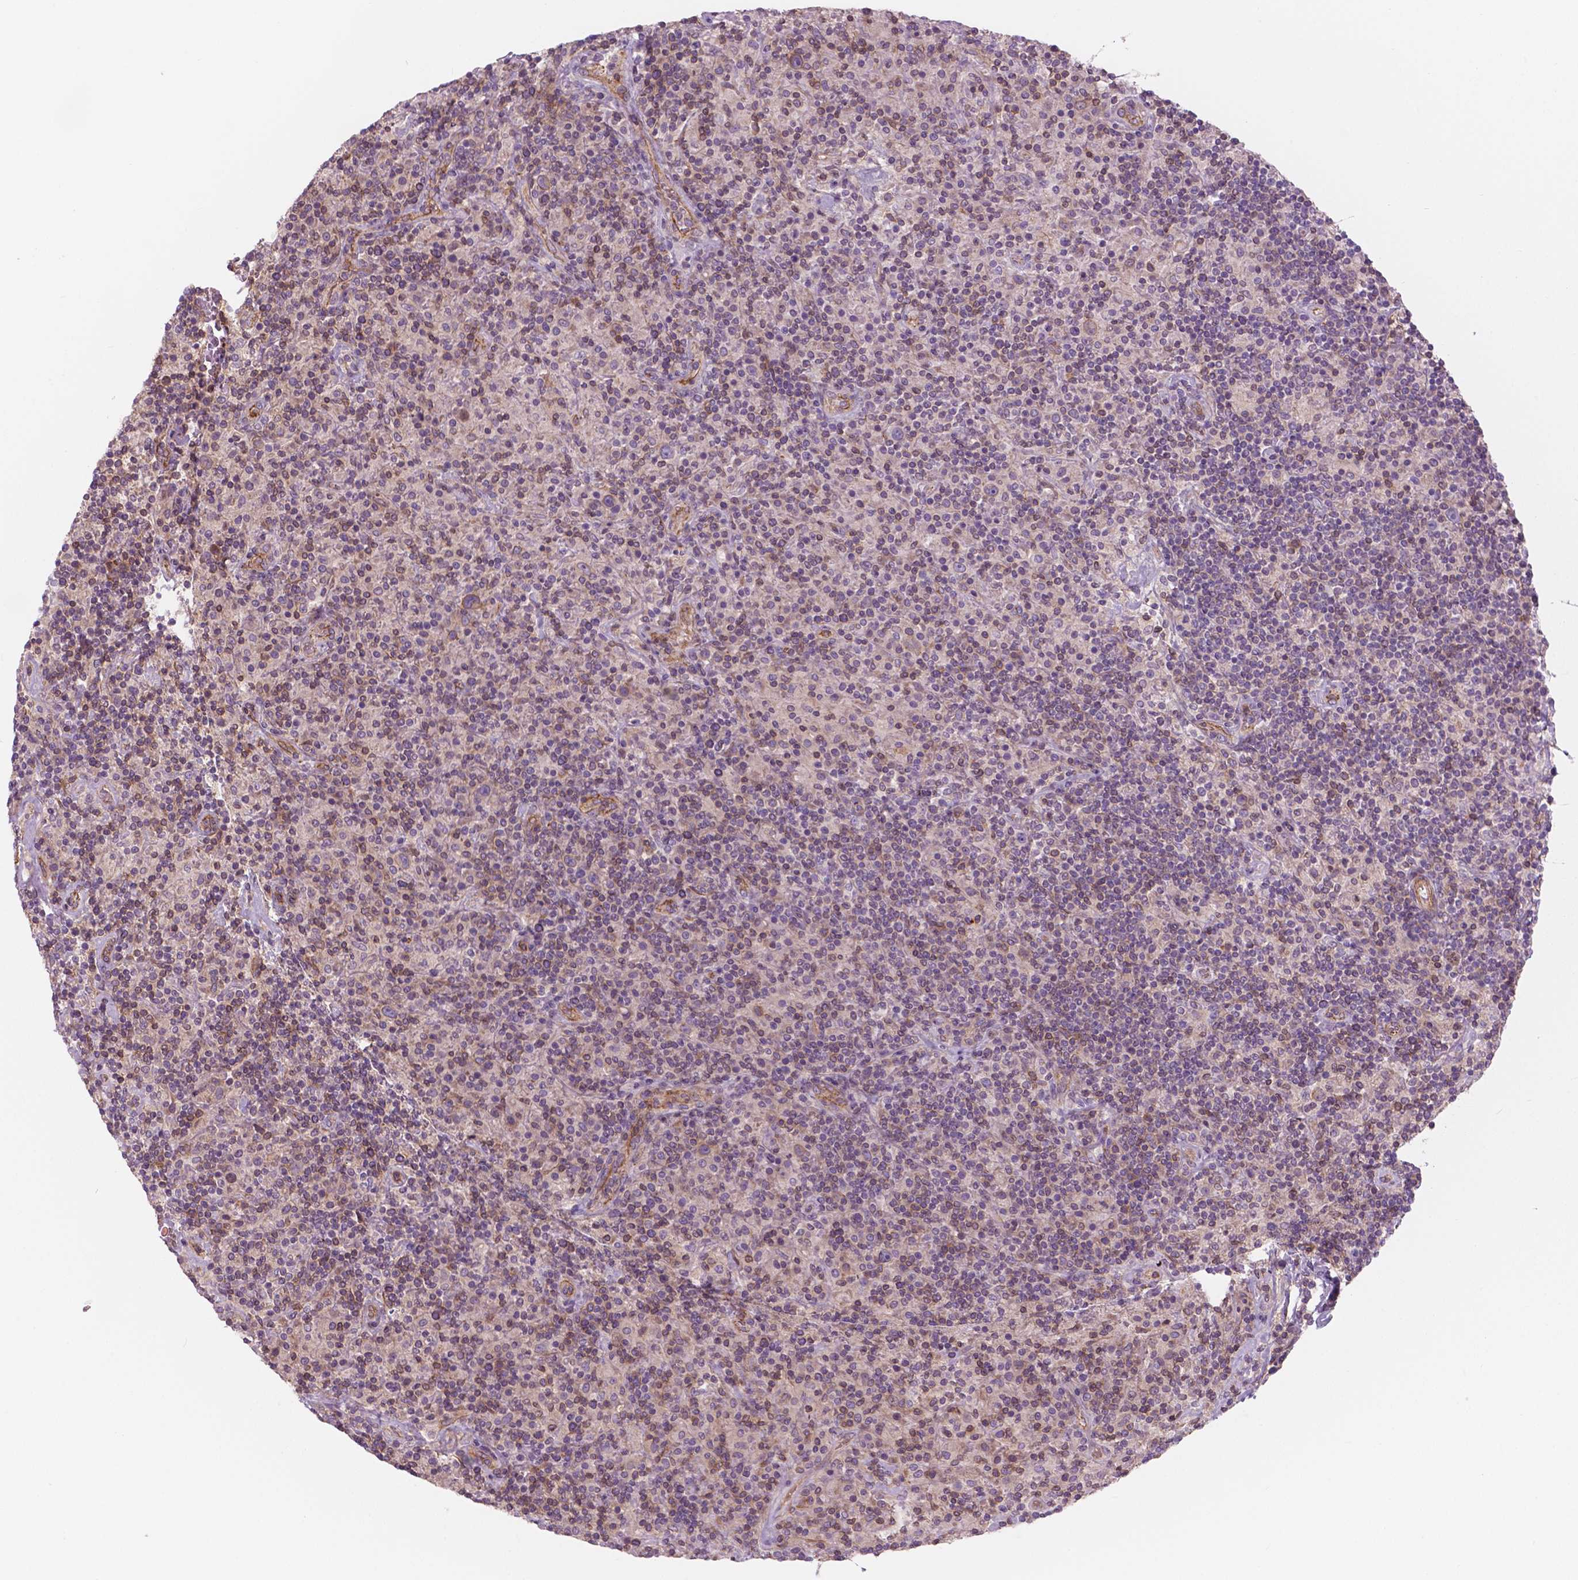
{"staining": {"intensity": "negative", "quantity": "none", "location": "none"}, "tissue": "lymphoma", "cell_type": "Tumor cells", "image_type": "cancer", "snomed": [{"axis": "morphology", "description": "Hodgkin's disease, NOS"}, {"axis": "topography", "description": "Lymph node"}], "caption": "Tumor cells are negative for protein expression in human Hodgkin's disease.", "gene": "SURF4", "patient": {"sex": "male", "age": 70}}